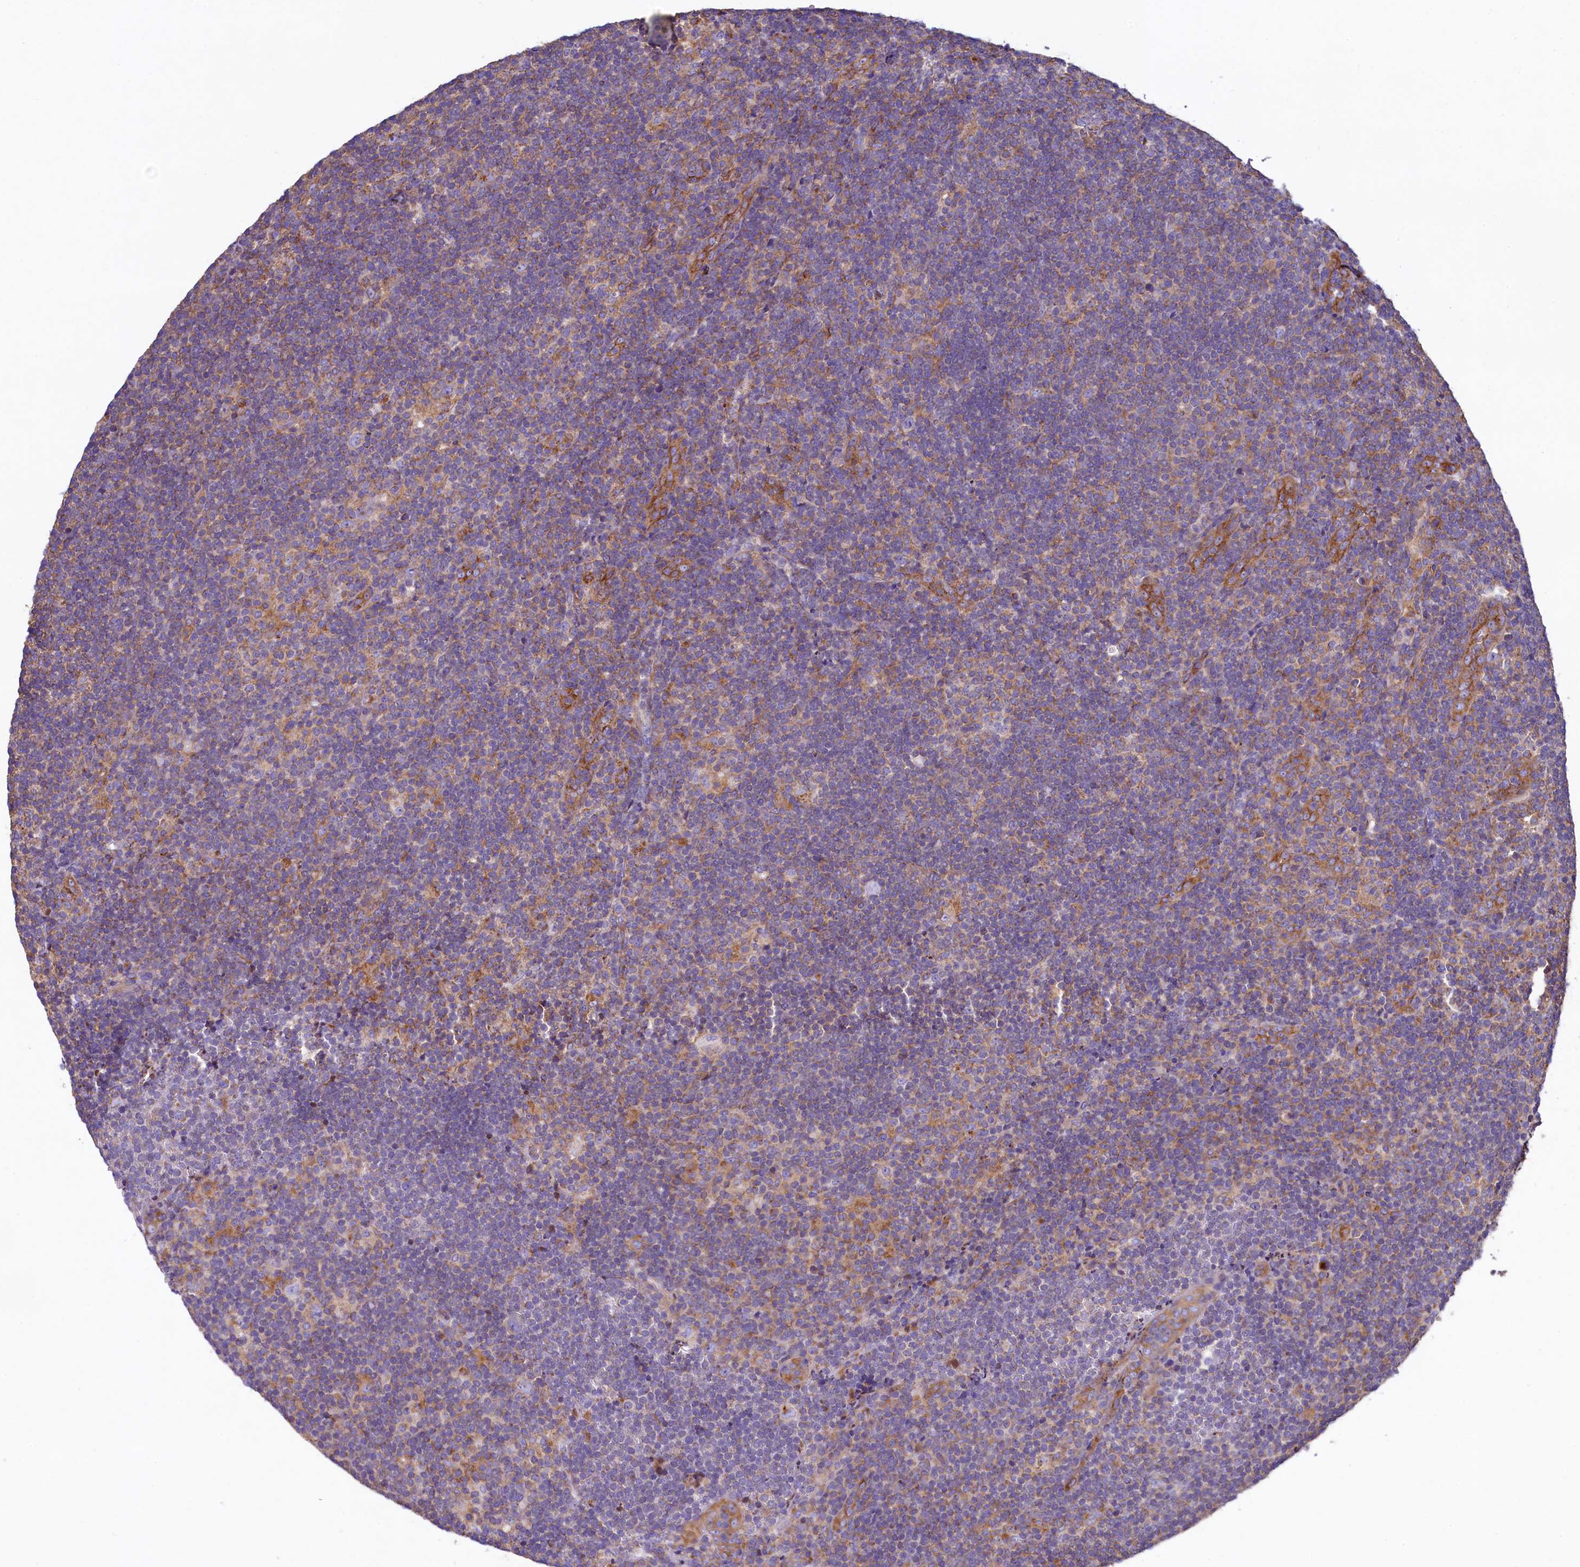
{"staining": {"intensity": "weak", "quantity": "25%-75%", "location": "cytoplasmic/membranous"}, "tissue": "lymphoma", "cell_type": "Tumor cells", "image_type": "cancer", "snomed": [{"axis": "morphology", "description": "Hodgkin's disease, NOS"}, {"axis": "topography", "description": "Lymph node"}], "caption": "Protein staining of lymphoma tissue shows weak cytoplasmic/membranous staining in approximately 25%-75% of tumor cells. The staining was performed using DAB (3,3'-diaminobenzidine), with brown indicating positive protein expression. Nuclei are stained blue with hematoxylin.", "gene": "GPR21", "patient": {"sex": "female", "age": 57}}